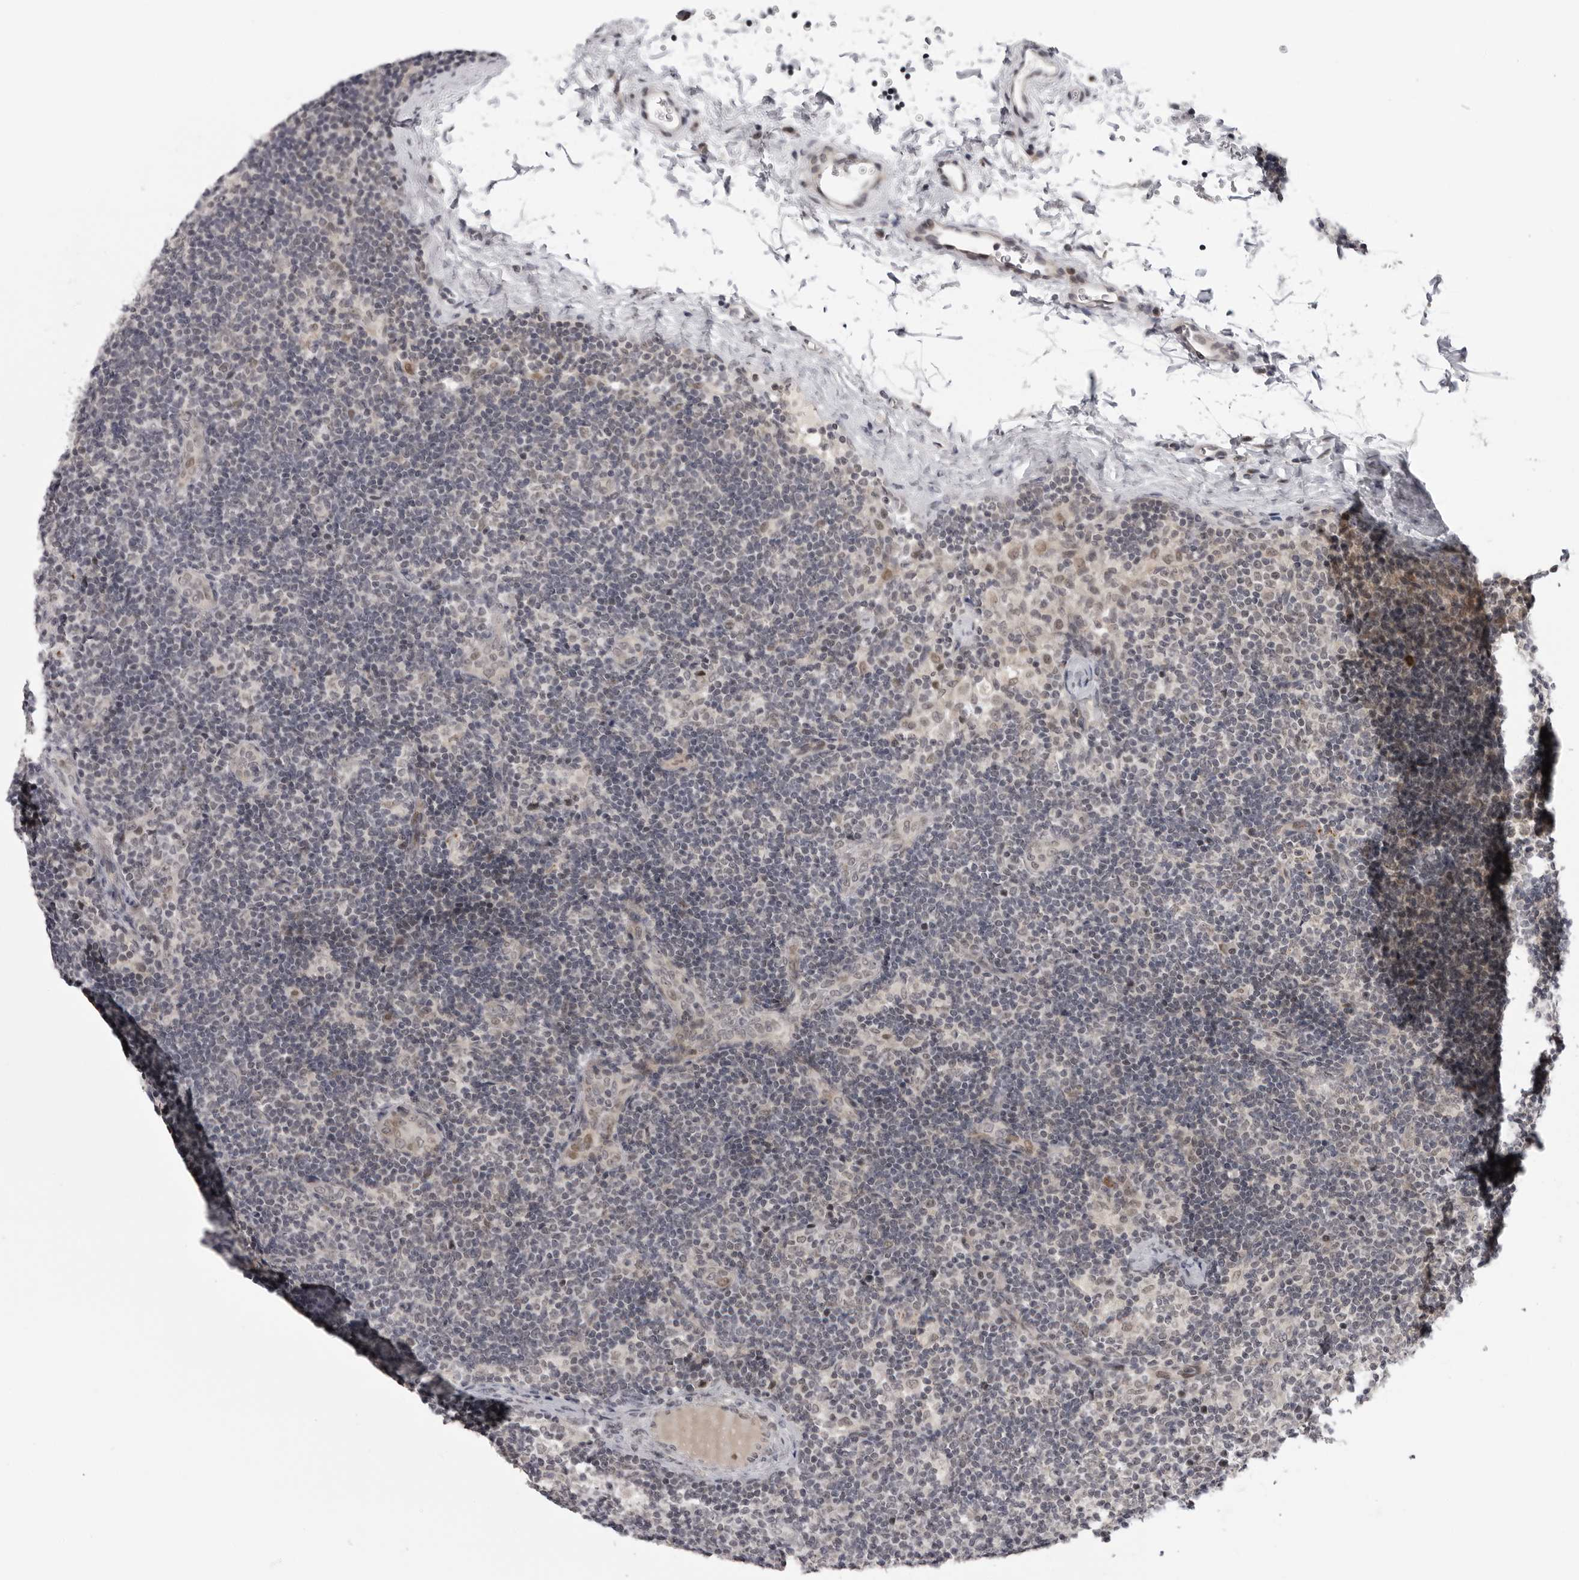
{"staining": {"intensity": "negative", "quantity": "none", "location": "none"}, "tissue": "lymph node", "cell_type": "Germinal center cells", "image_type": "normal", "snomed": [{"axis": "morphology", "description": "Normal tissue, NOS"}, {"axis": "topography", "description": "Lymph node"}], "caption": "IHC micrograph of normal lymph node: lymph node stained with DAB (3,3'-diaminobenzidine) exhibits no significant protein expression in germinal center cells.", "gene": "ALPK2", "patient": {"sex": "female", "age": 22}}